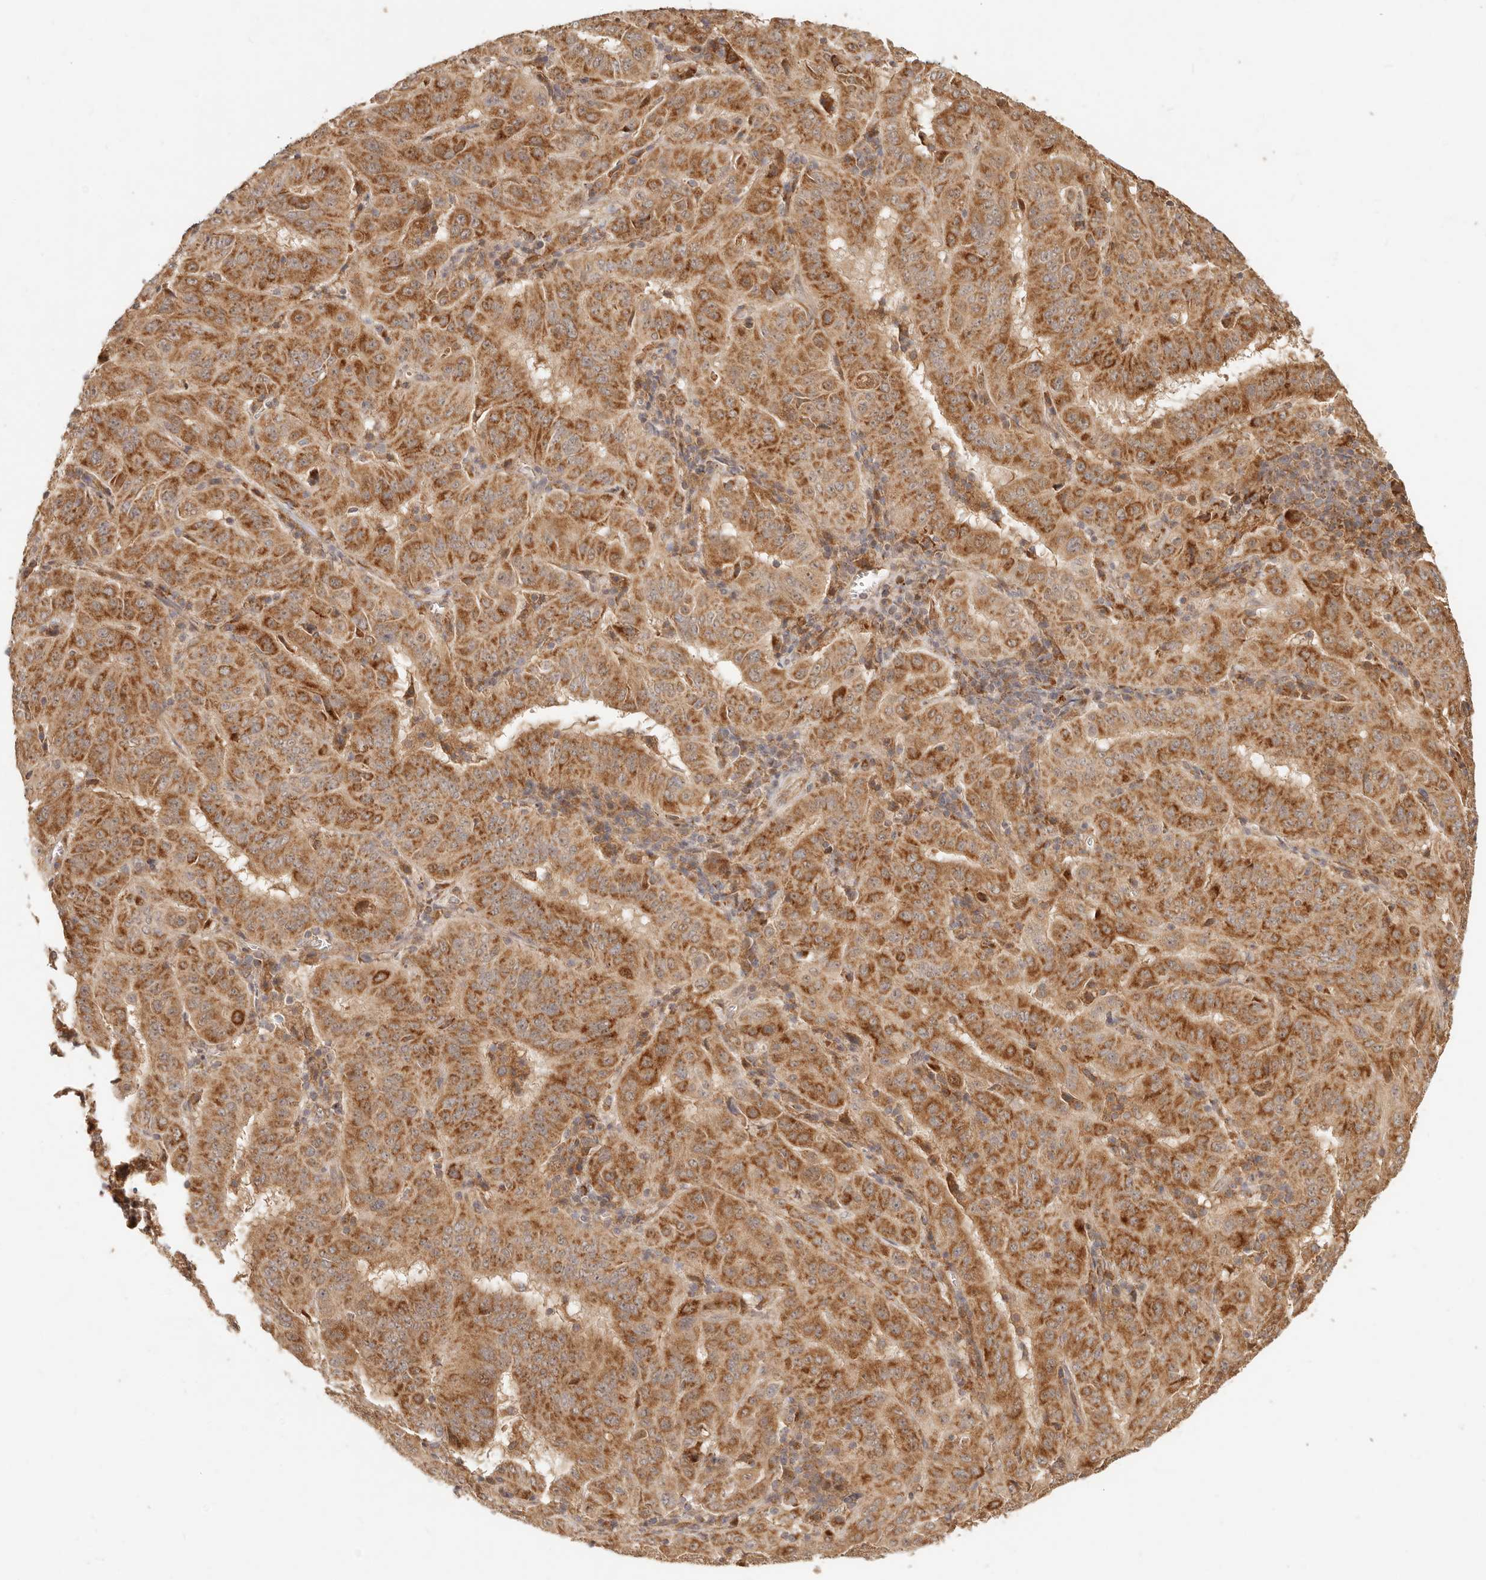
{"staining": {"intensity": "strong", "quantity": ">75%", "location": "cytoplasmic/membranous"}, "tissue": "pancreatic cancer", "cell_type": "Tumor cells", "image_type": "cancer", "snomed": [{"axis": "morphology", "description": "Adenocarcinoma, NOS"}, {"axis": "topography", "description": "Pancreas"}], "caption": "This is a histology image of immunohistochemistry (IHC) staining of pancreatic cancer (adenocarcinoma), which shows strong staining in the cytoplasmic/membranous of tumor cells.", "gene": "TIMM17A", "patient": {"sex": "male", "age": 63}}